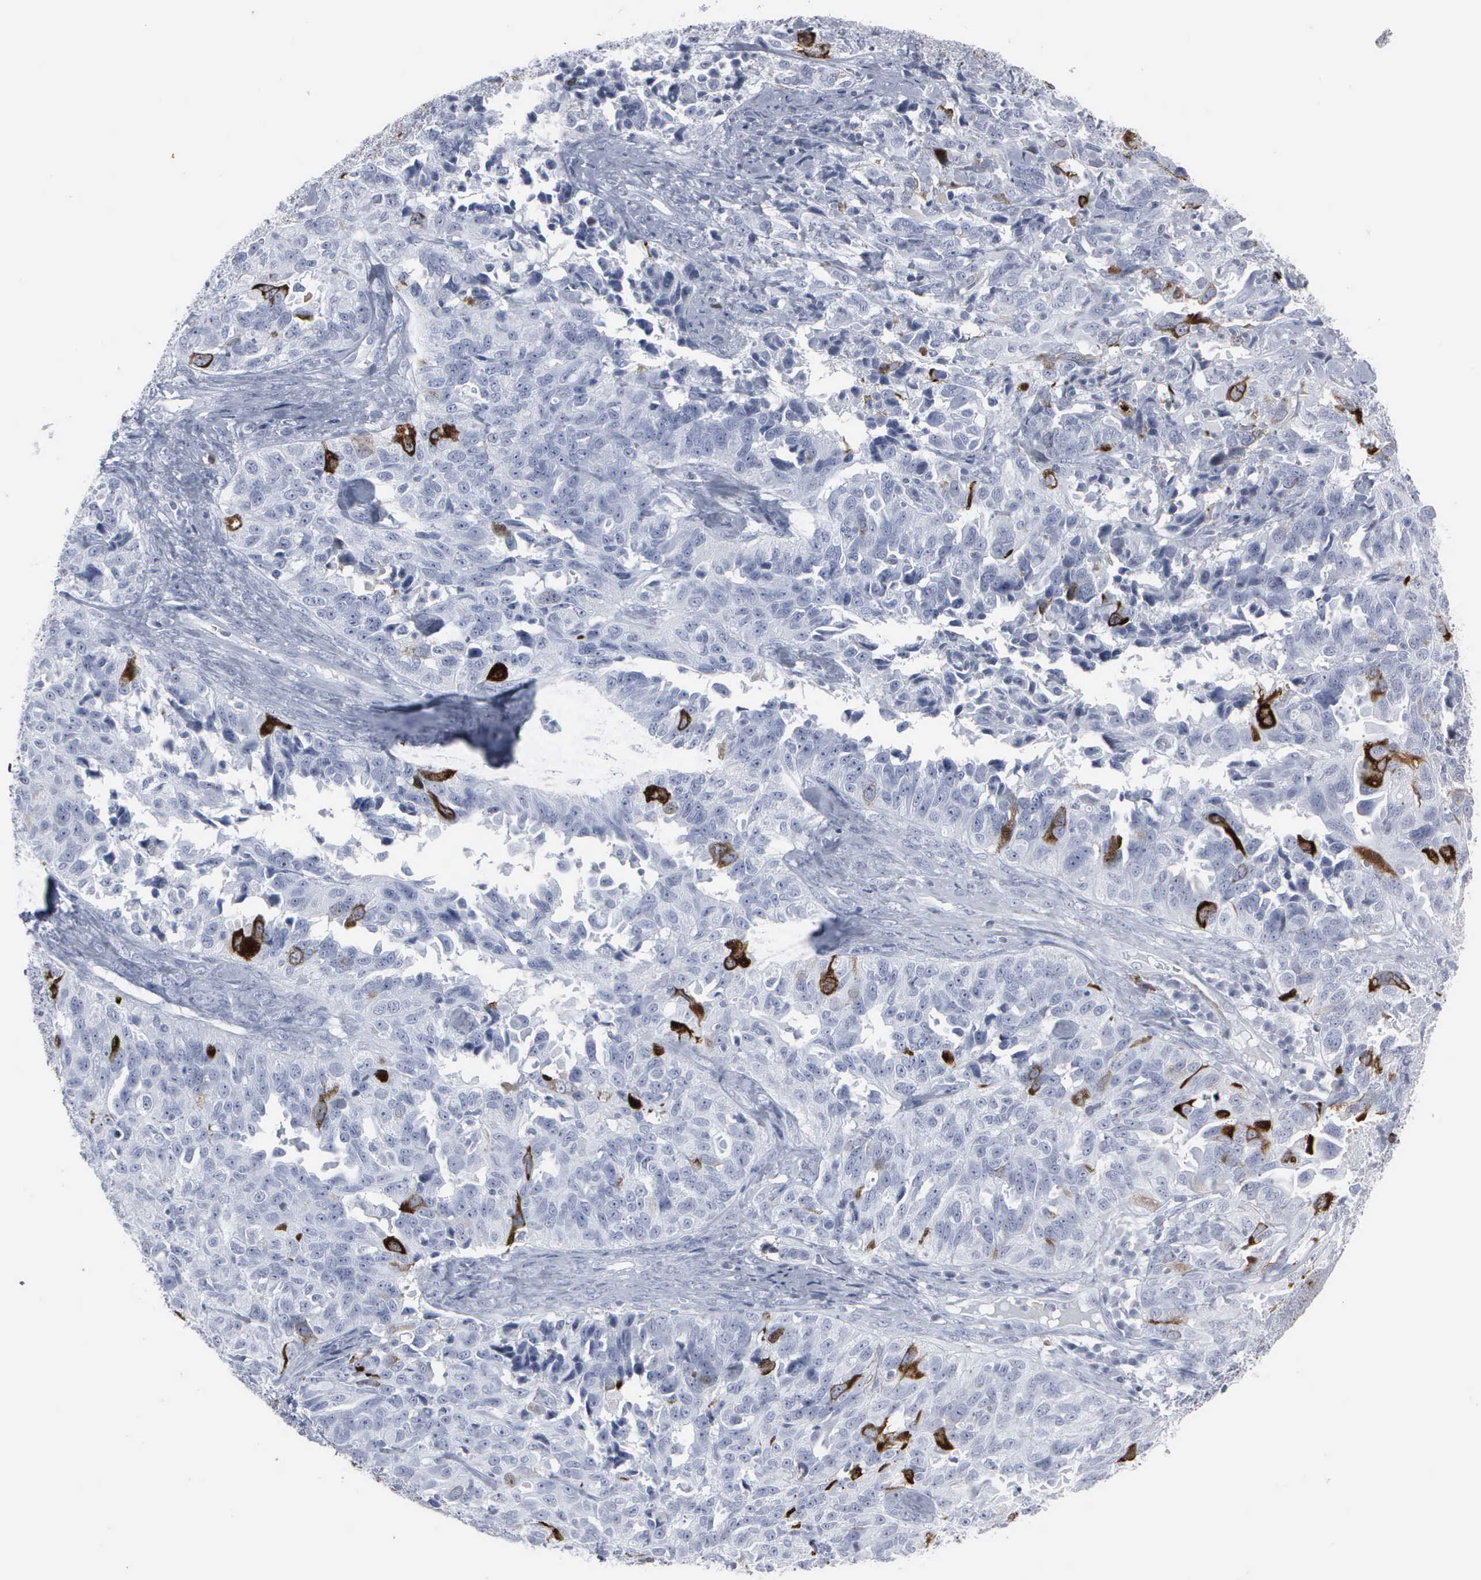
{"staining": {"intensity": "strong", "quantity": "<25%", "location": "cytoplasmic/membranous"}, "tissue": "ovarian cancer", "cell_type": "Tumor cells", "image_type": "cancer", "snomed": [{"axis": "morphology", "description": "Cystadenocarcinoma, serous, NOS"}, {"axis": "topography", "description": "Ovary"}], "caption": "Strong cytoplasmic/membranous protein staining is seen in approximately <25% of tumor cells in ovarian cancer.", "gene": "CCNB1", "patient": {"sex": "female", "age": 82}}